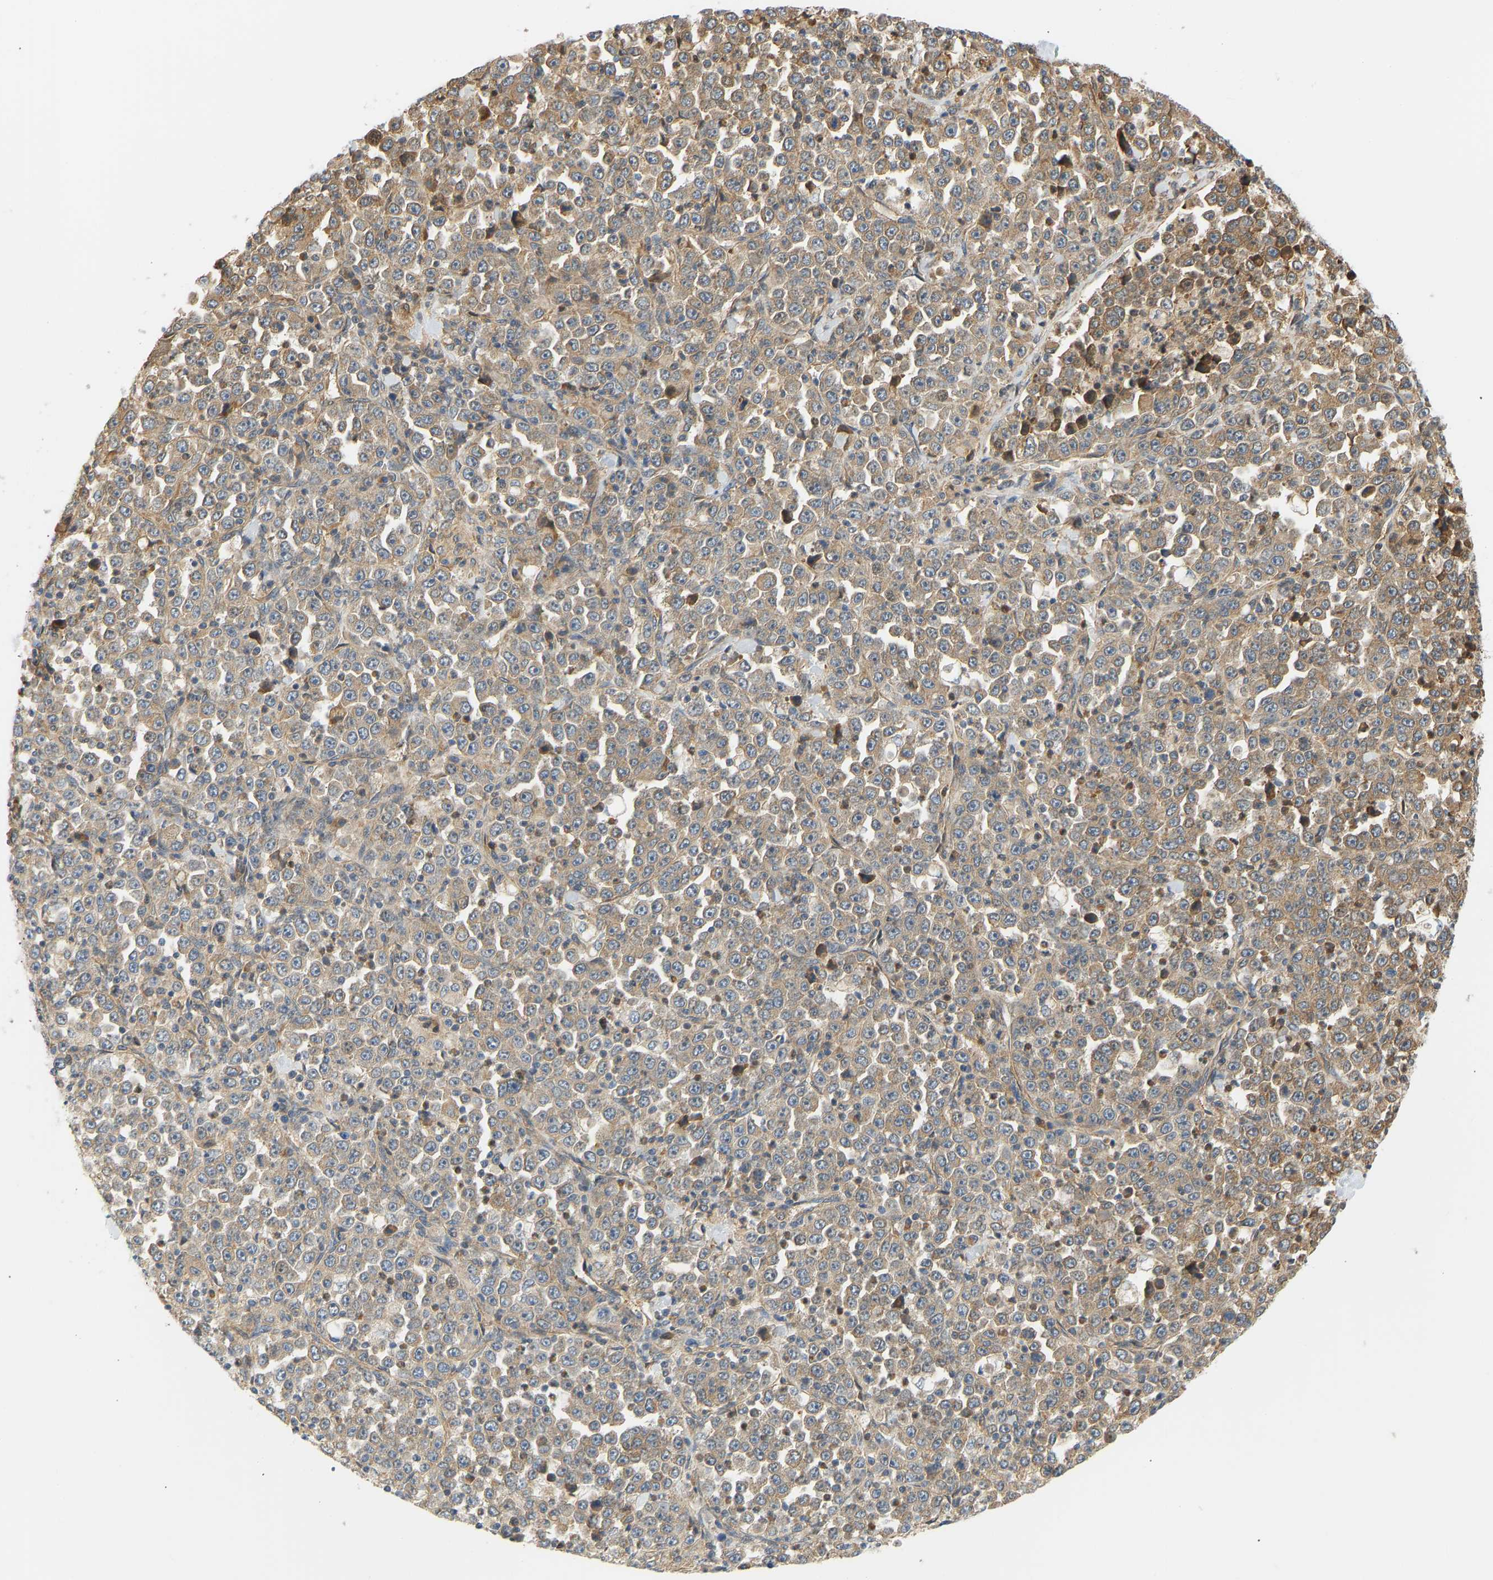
{"staining": {"intensity": "weak", "quantity": ">75%", "location": "cytoplasmic/membranous"}, "tissue": "stomach cancer", "cell_type": "Tumor cells", "image_type": "cancer", "snomed": [{"axis": "morphology", "description": "Normal tissue, NOS"}, {"axis": "morphology", "description": "Adenocarcinoma, NOS"}, {"axis": "topography", "description": "Stomach, upper"}, {"axis": "topography", "description": "Stomach"}], "caption": "Immunohistochemistry (IHC) histopathology image of human stomach cancer stained for a protein (brown), which shows low levels of weak cytoplasmic/membranous expression in about >75% of tumor cells.", "gene": "CEP57", "patient": {"sex": "male", "age": 59}}